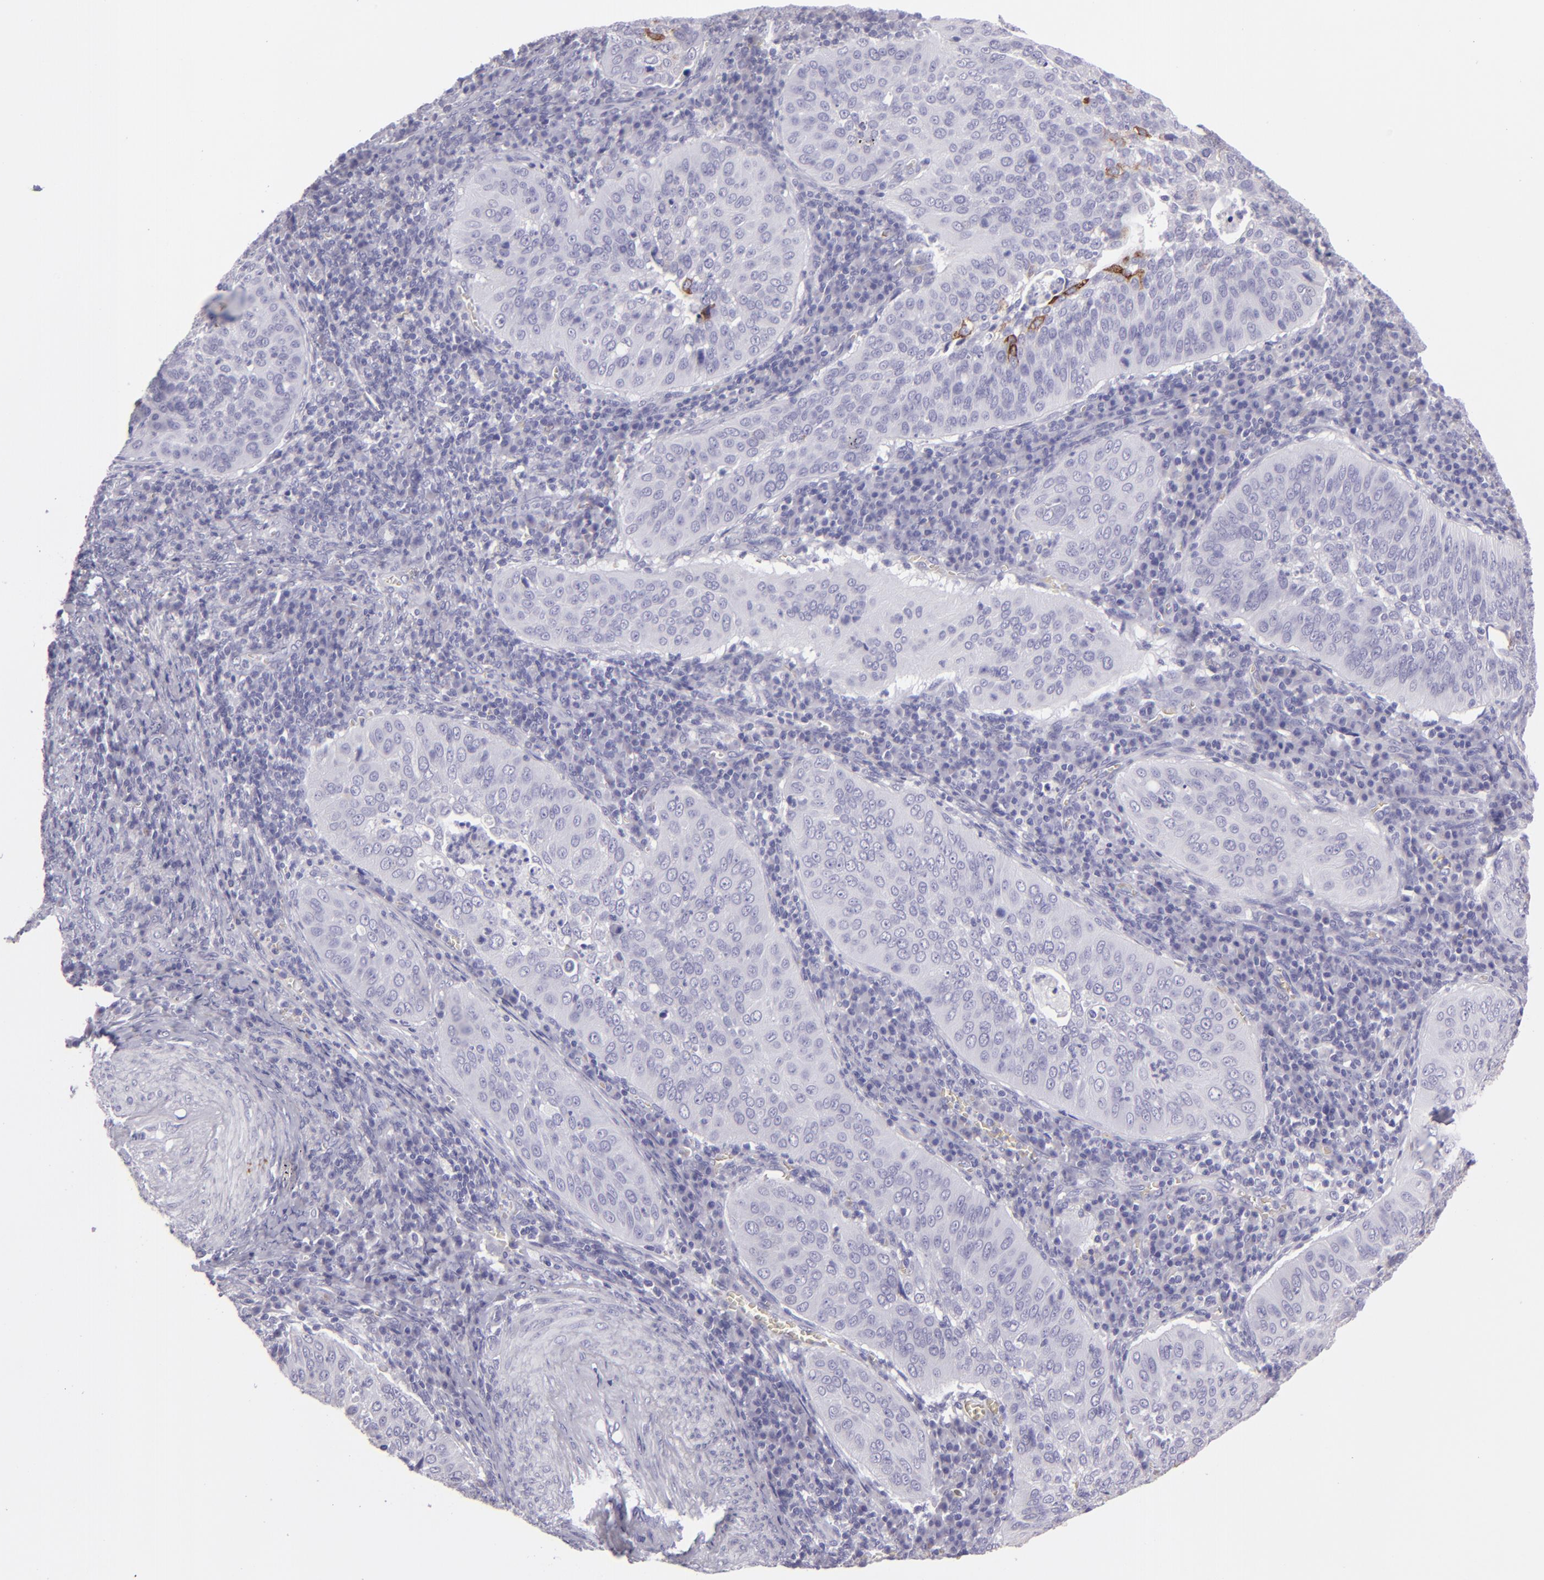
{"staining": {"intensity": "strong", "quantity": "<25%", "location": "cytoplasmic/membranous"}, "tissue": "cervical cancer", "cell_type": "Tumor cells", "image_type": "cancer", "snomed": [{"axis": "morphology", "description": "Squamous cell carcinoma, NOS"}, {"axis": "topography", "description": "Cervix"}], "caption": "IHC (DAB) staining of human cervical squamous cell carcinoma shows strong cytoplasmic/membranous protein staining in about <25% of tumor cells.", "gene": "MUC5AC", "patient": {"sex": "female", "age": 39}}